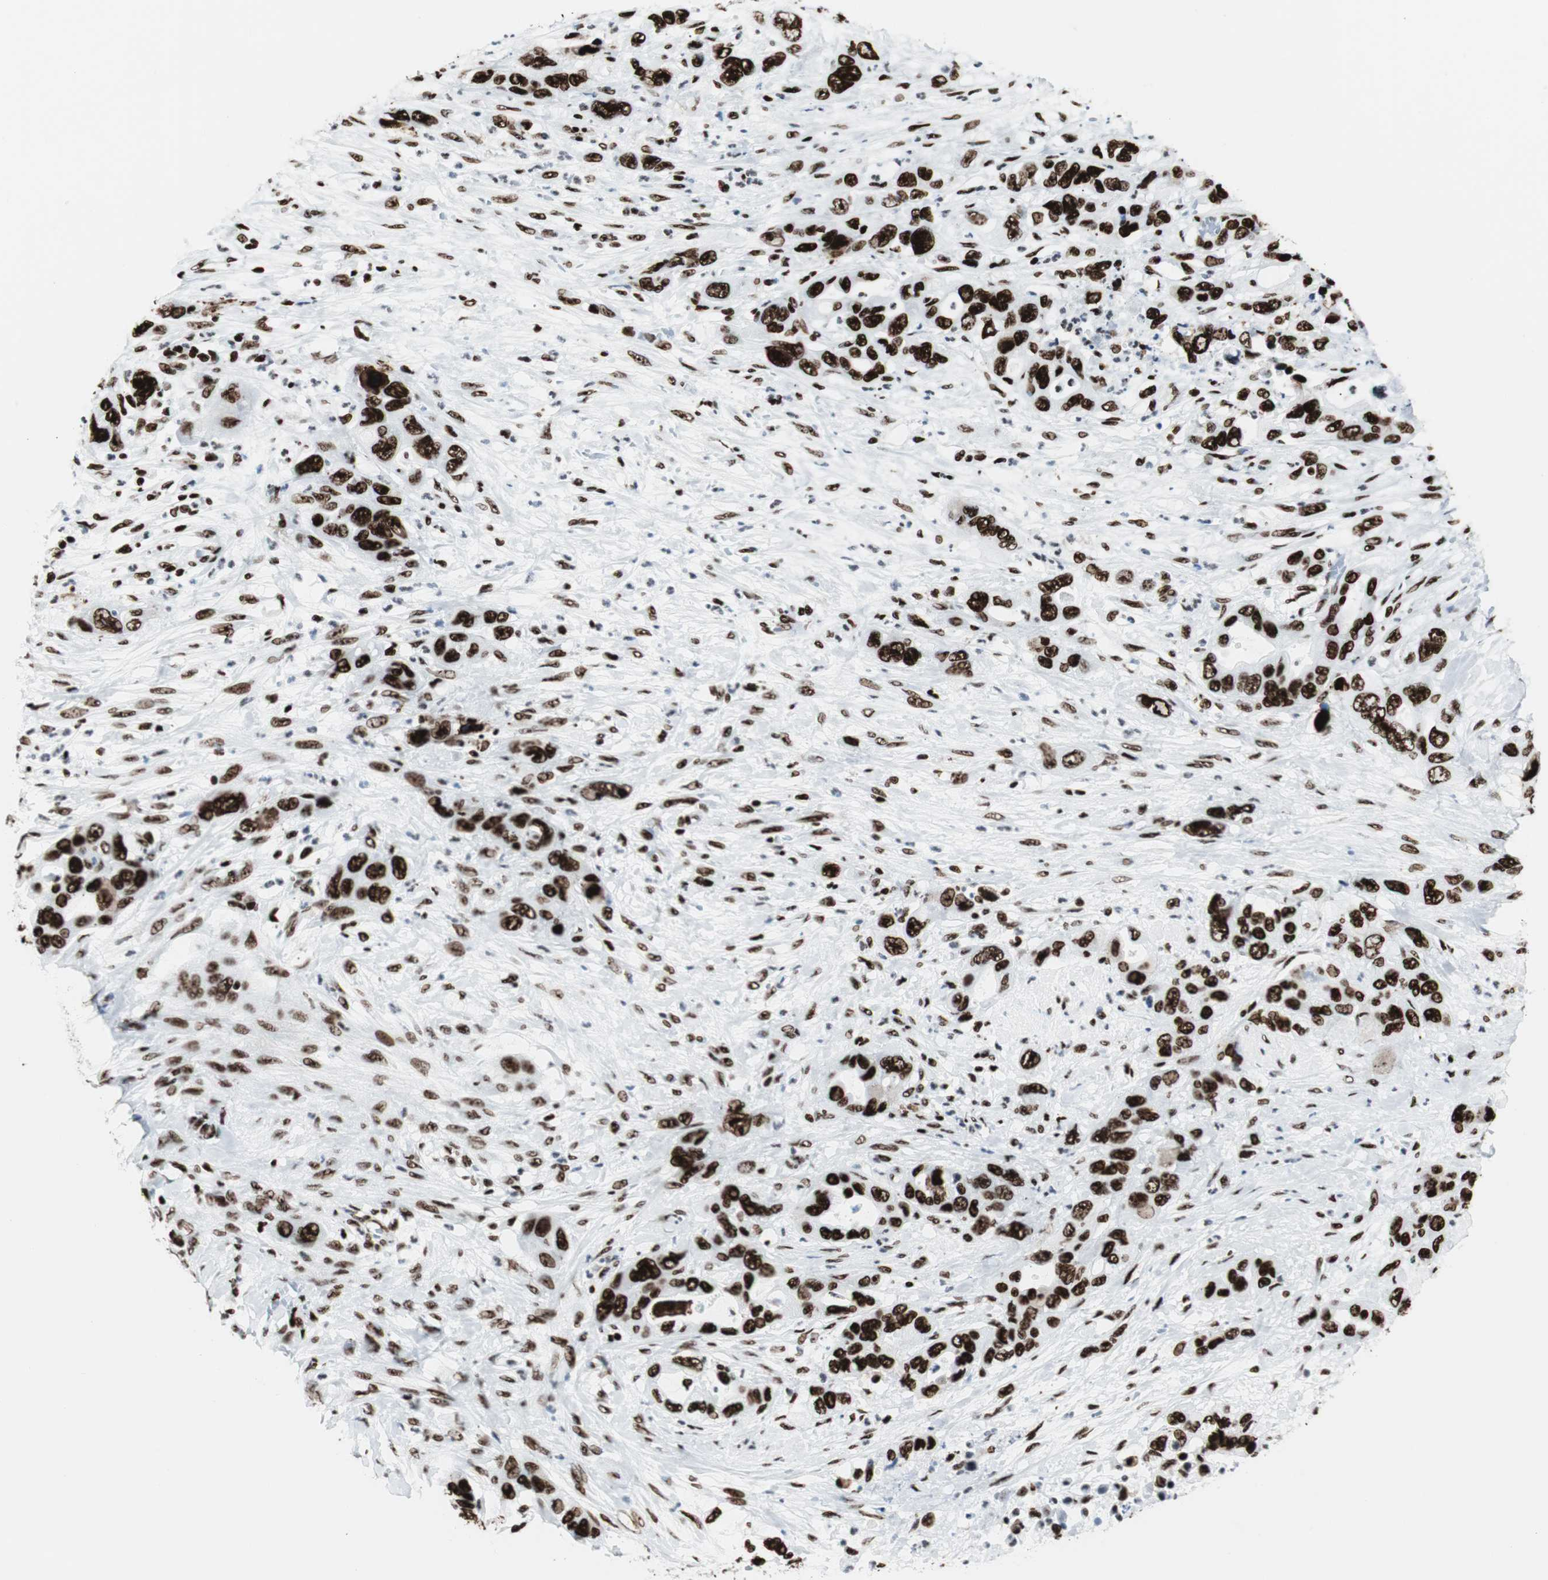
{"staining": {"intensity": "strong", "quantity": ">75%", "location": "nuclear"}, "tissue": "pancreatic cancer", "cell_type": "Tumor cells", "image_type": "cancer", "snomed": [{"axis": "morphology", "description": "Adenocarcinoma, NOS"}, {"axis": "topography", "description": "Pancreas"}], "caption": "Human pancreatic cancer (adenocarcinoma) stained with a brown dye reveals strong nuclear positive expression in approximately >75% of tumor cells.", "gene": "NCL", "patient": {"sex": "female", "age": 71}}